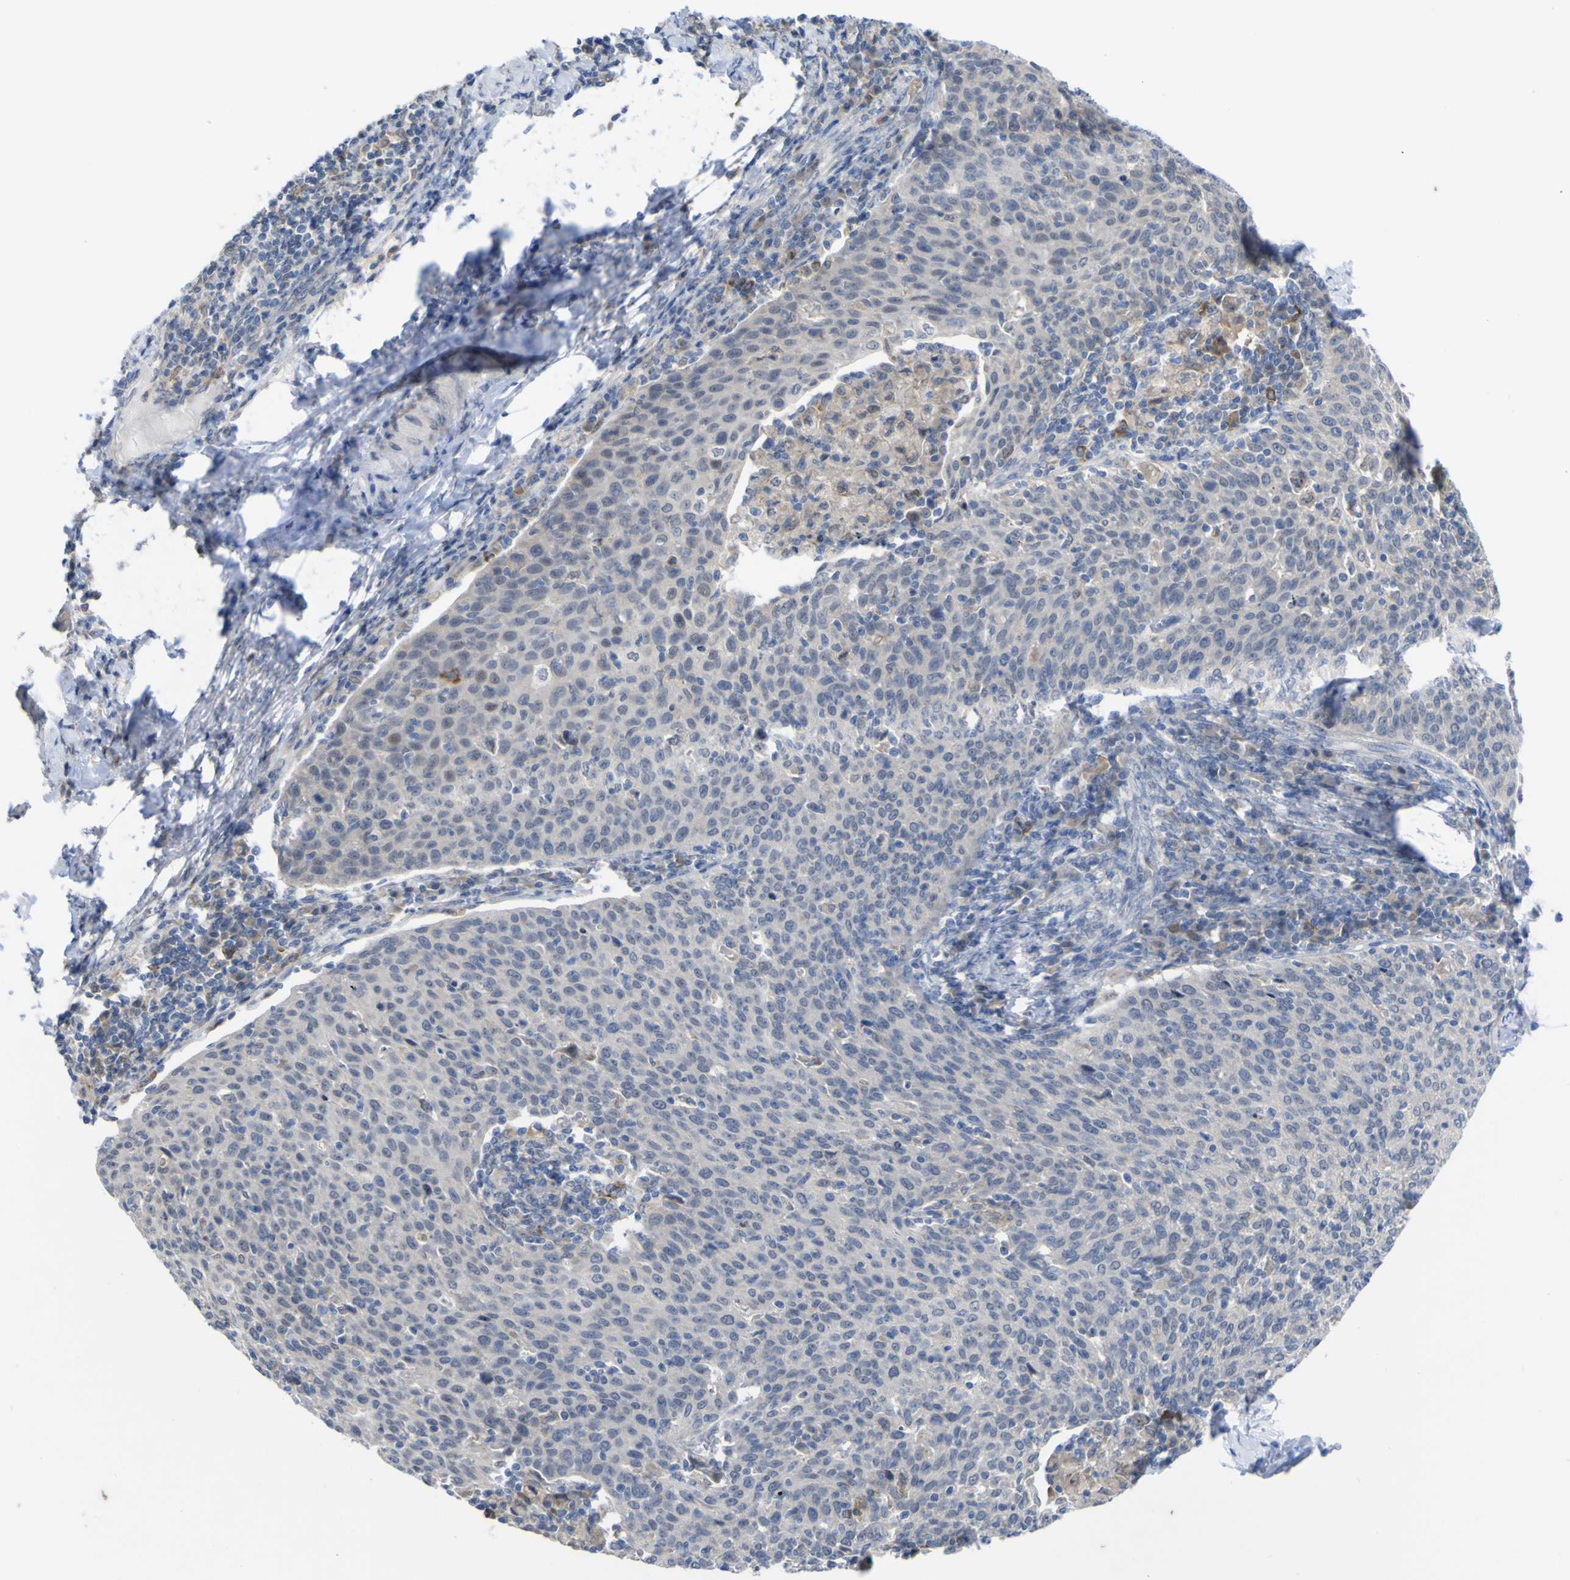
{"staining": {"intensity": "negative", "quantity": "none", "location": "none"}, "tissue": "cervical cancer", "cell_type": "Tumor cells", "image_type": "cancer", "snomed": [{"axis": "morphology", "description": "Squamous cell carcinoma, NOS"}, {"axis": "topography", "description": "Cervix"}], "caption": "Tumor cells show no significant positivity in cervical cancer (squamous cell carcinoma).", "gene": "TNFRSF11A", "patient": {"sex": "female", "age": 38}}